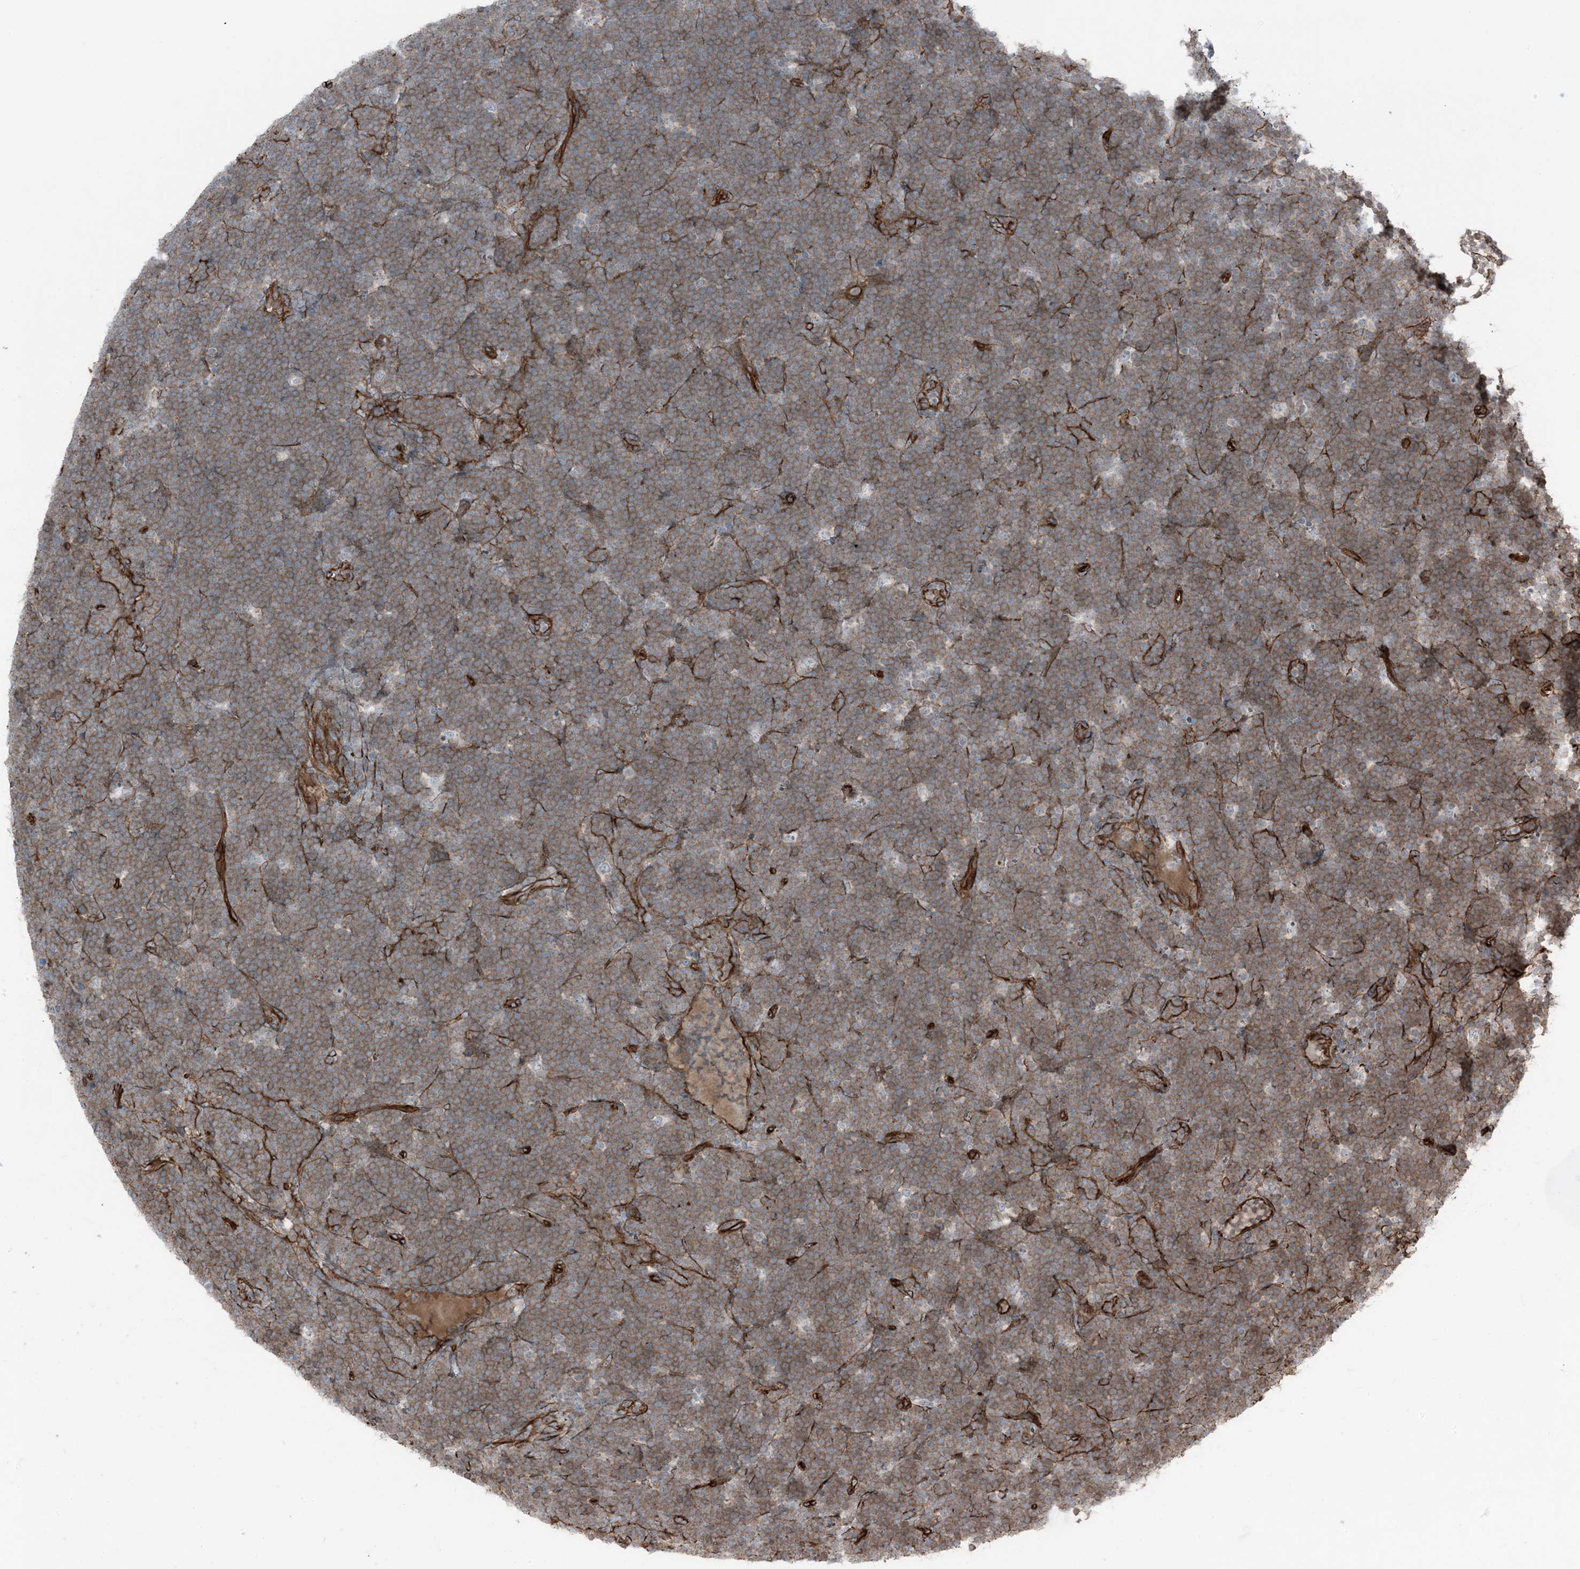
{"staining": {"intensity": "moderate", "quantity": ">75%", "location": "cytoplasmic/membranous"}, "tissue": "lymphoma", "cell_type": "Tumor cells", "image_type": "cancer", "snomed": [{"axis": "morphology", "description": "Malignant lymphoma, non-Hodgkin's type, High grade"}, {"axis": "topography", "description": "Lymph node"}], "caption": "Brown immunohistochemical staining in human malignant lymphoma, non-Hodgkin's type (high-grade) displays moderate cytoplasmic/membranous expression in approximately >75% of tumor cells.", "gene": "ZFP90", "patient": {"sex": "male", "age": 13}}